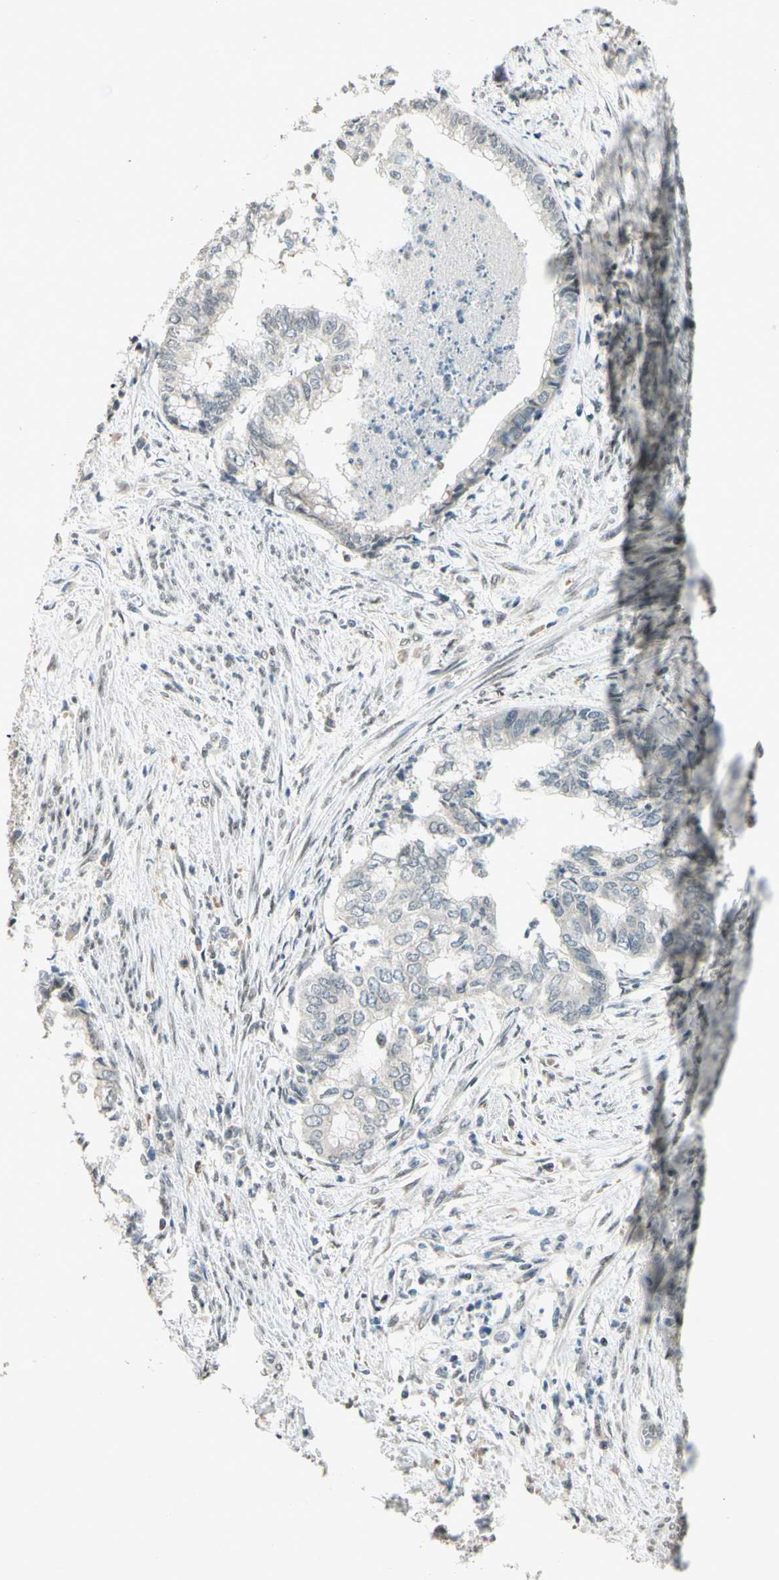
{"staining": {"intensity": "negative", "quantity": "none", "location": "none"}, "tissue": "endometrial cancer", "cell_type": "Tumor cells", "image_type": "cancer", "snomed": [{"axis": "morphology", "description": "Necrosis, NOS"}, {"axis": "morphology", "description": "Adenocarcinoma, NOS"}, {"axis": "topography", "description": "Endometrium"}], "caption": "Human endometrial cancer (adenocarcinoma) stained for a protein using immunohistochemistry reveals no positivity in tumor cells.", "gene": "ZBTB4", "patient": {"sex": "female", "age": 79}}